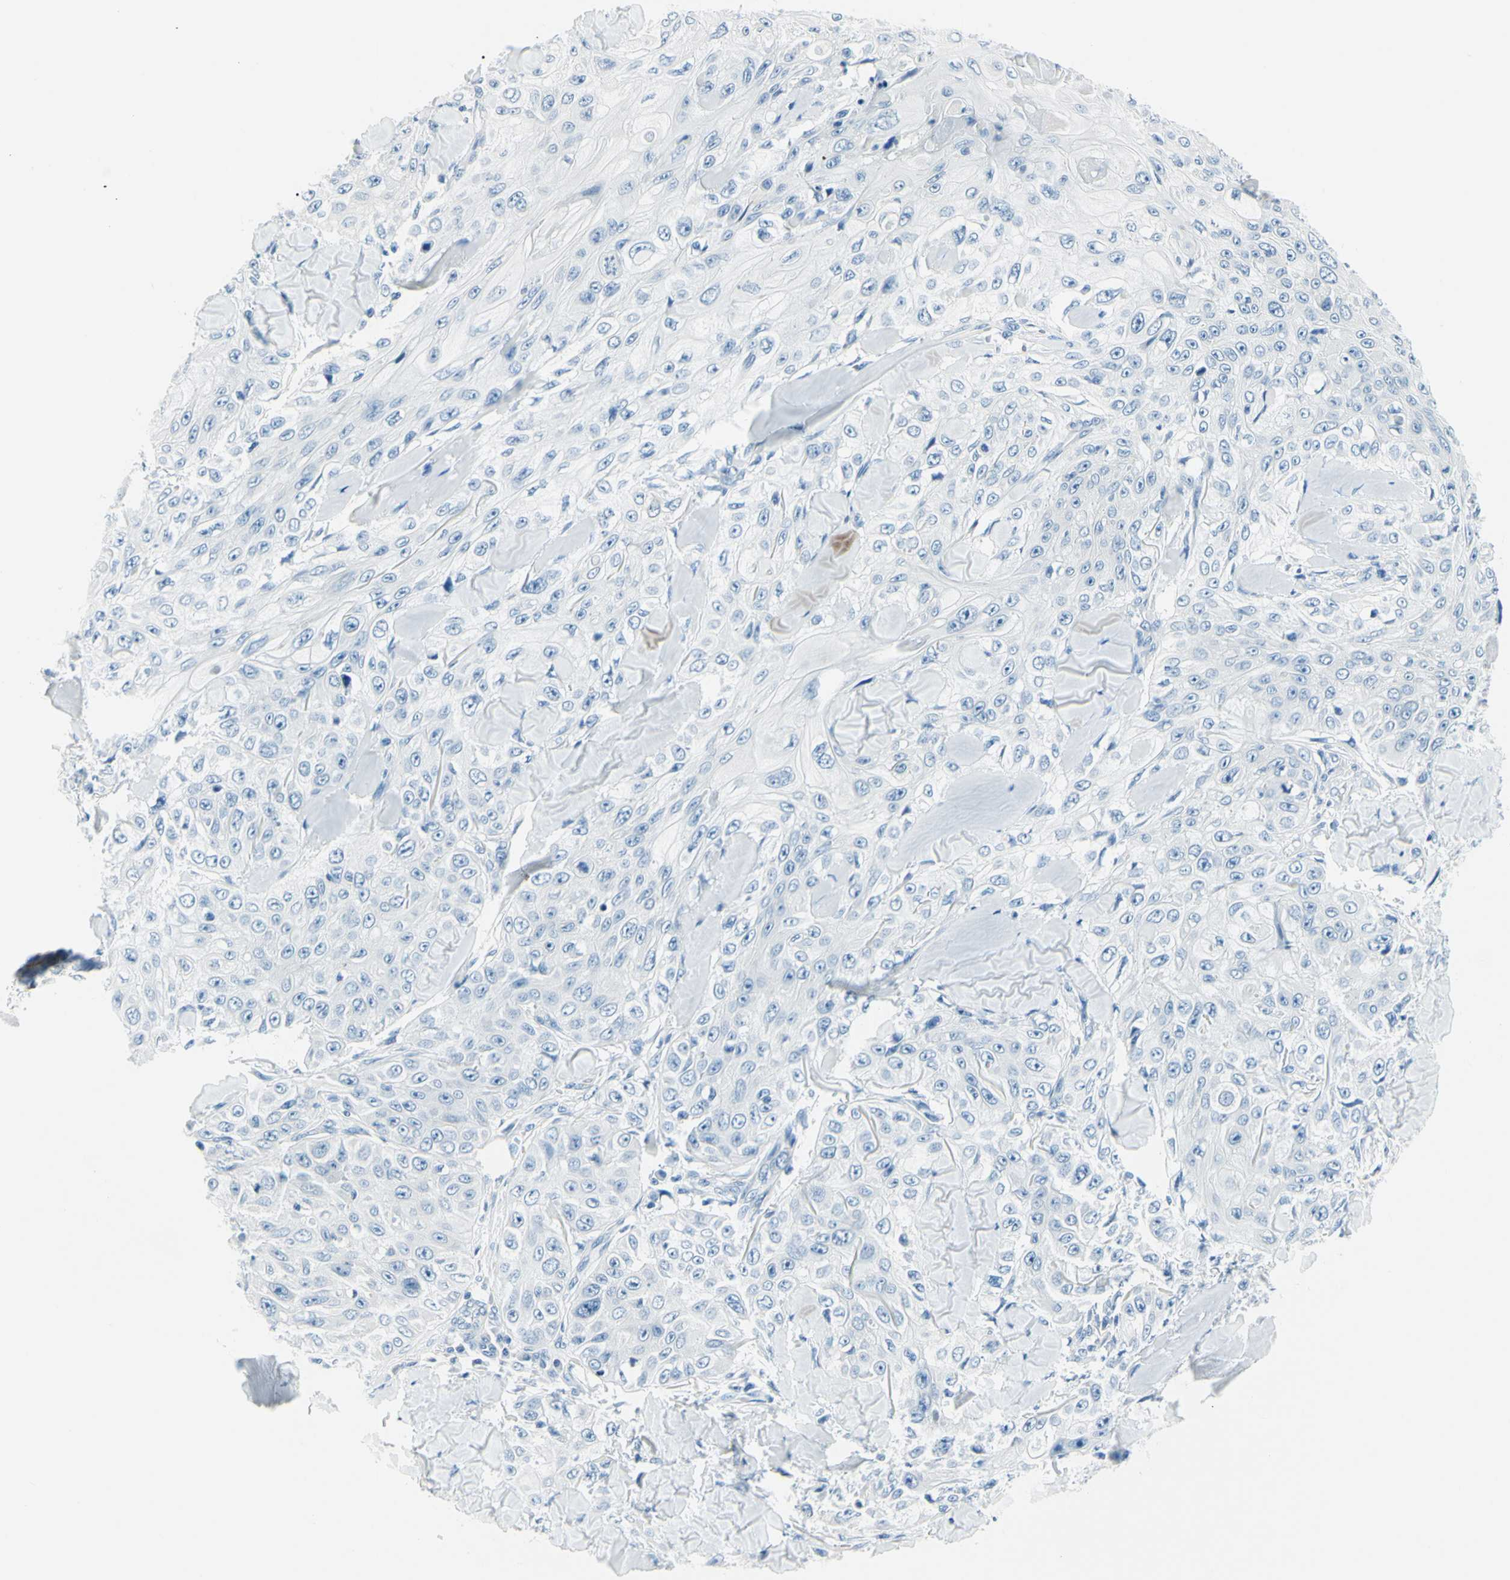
{"staining": {"intensity": "negative", "quantity": "none", "location": "none"}, "tissue": "skin cancer", "cell_type": "Tumor cells", "image_type": "cancer", "snomed": [{"axis": "morphology", "description": "Squamous cell carcinoma, NOS"}, {"axis": "topography", "description": "Skin"}], "caption": "Tumor cells are negative for brown protein staining in skin cancer.", "gene": "CDH15", "patient": {"sex": "male", "age": 86}}